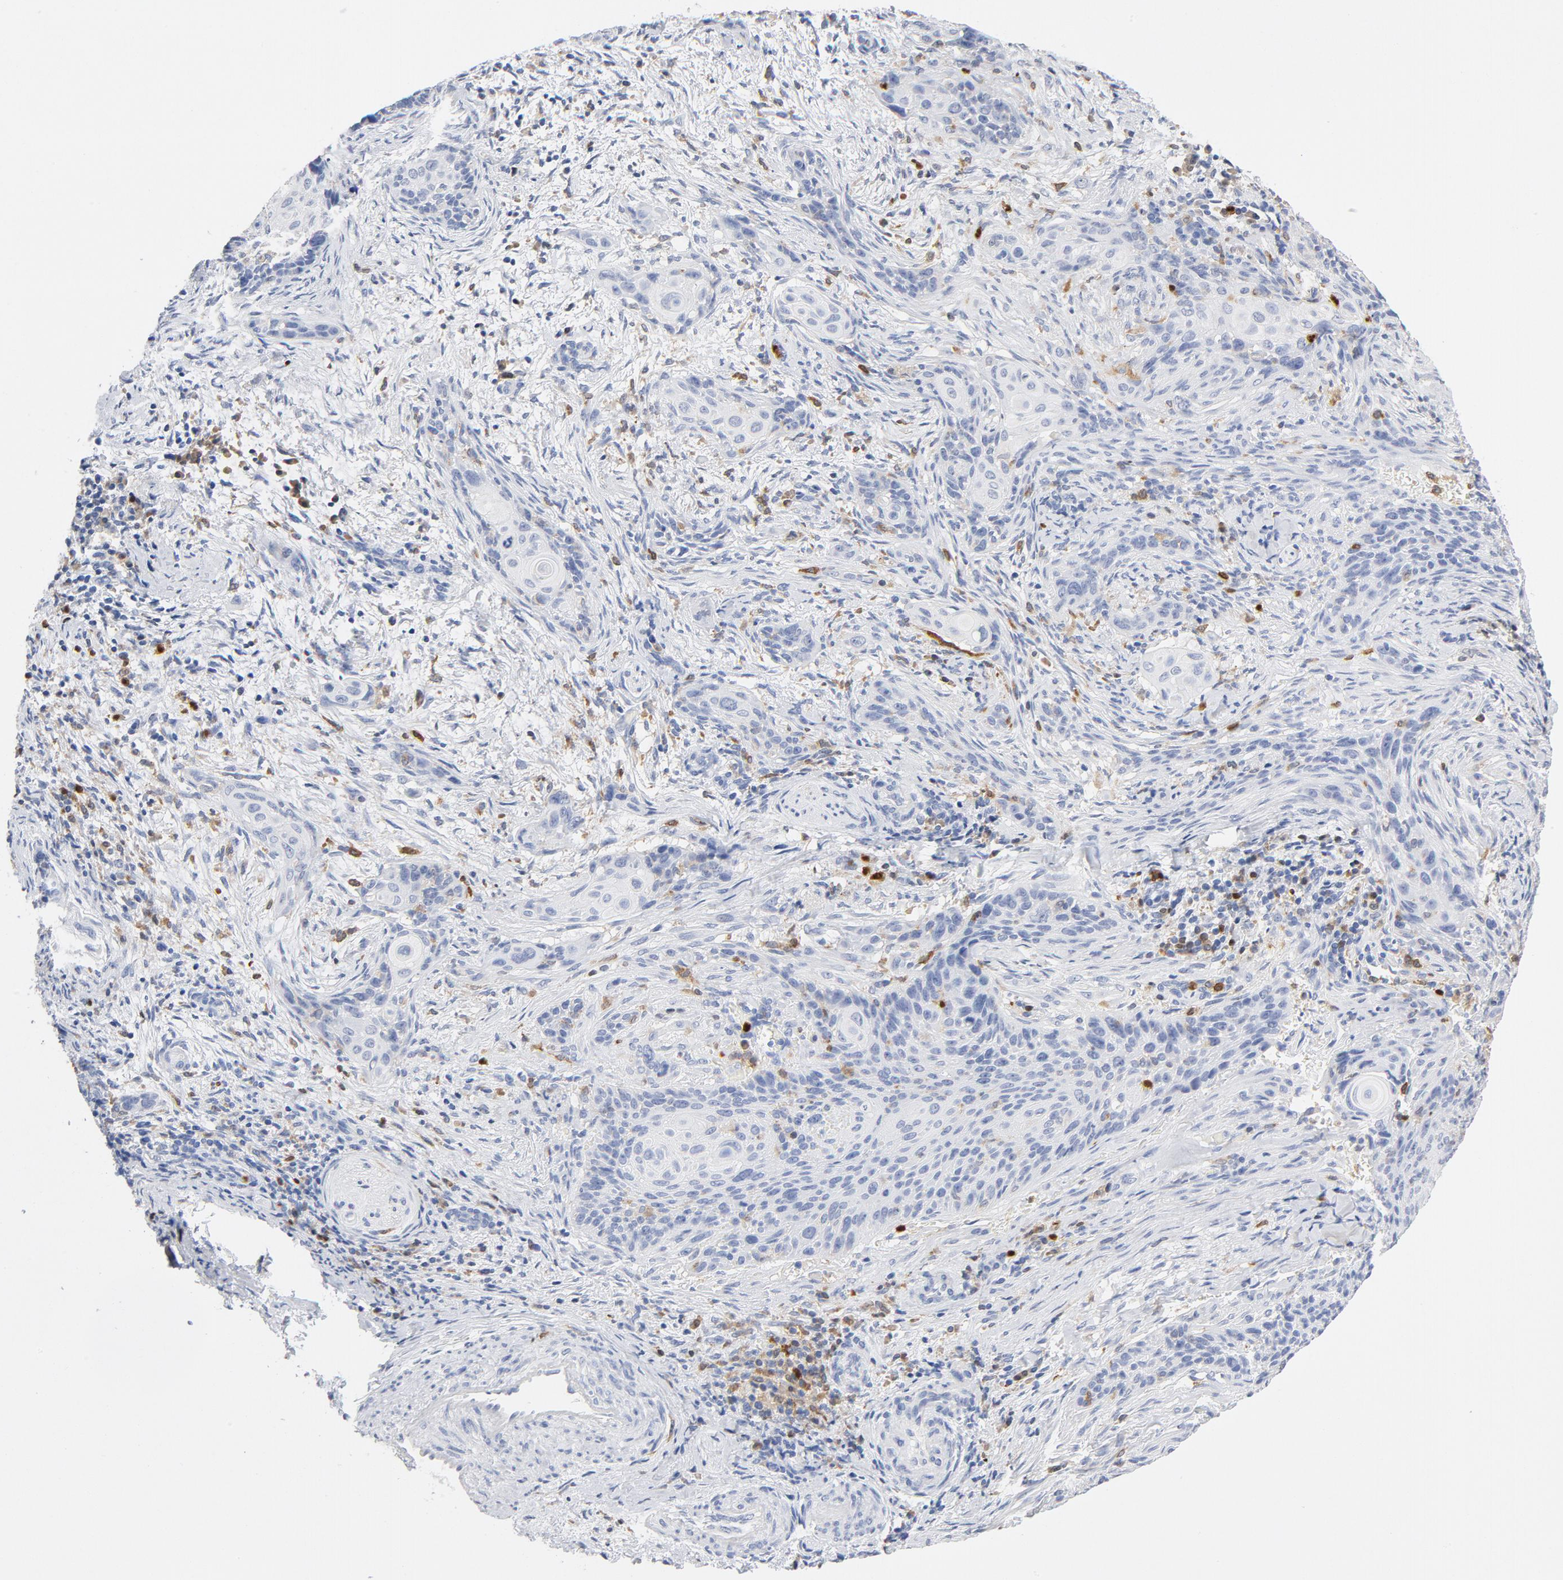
{"staining": {"intensity": "negative", "quantity": "none", "location": "none"}, "tissue": "cervical cancer", "cell_type": "Tumor cells", "image_type": "cancer", "snomed": [{"axis": "morphology", "description": "Squamous cell carcinoma, NOS"}, {"axis": "topography", "description": "Cervix"}], "caption": "High power microscopy image of an immunohistochemistry (IHC) photomicrograph of squamous cell carcinoma (cervical), revealing no significant expression in tumor cells.", "gene": "NCF1", "patient": {"sex": "female", "age": 33}}